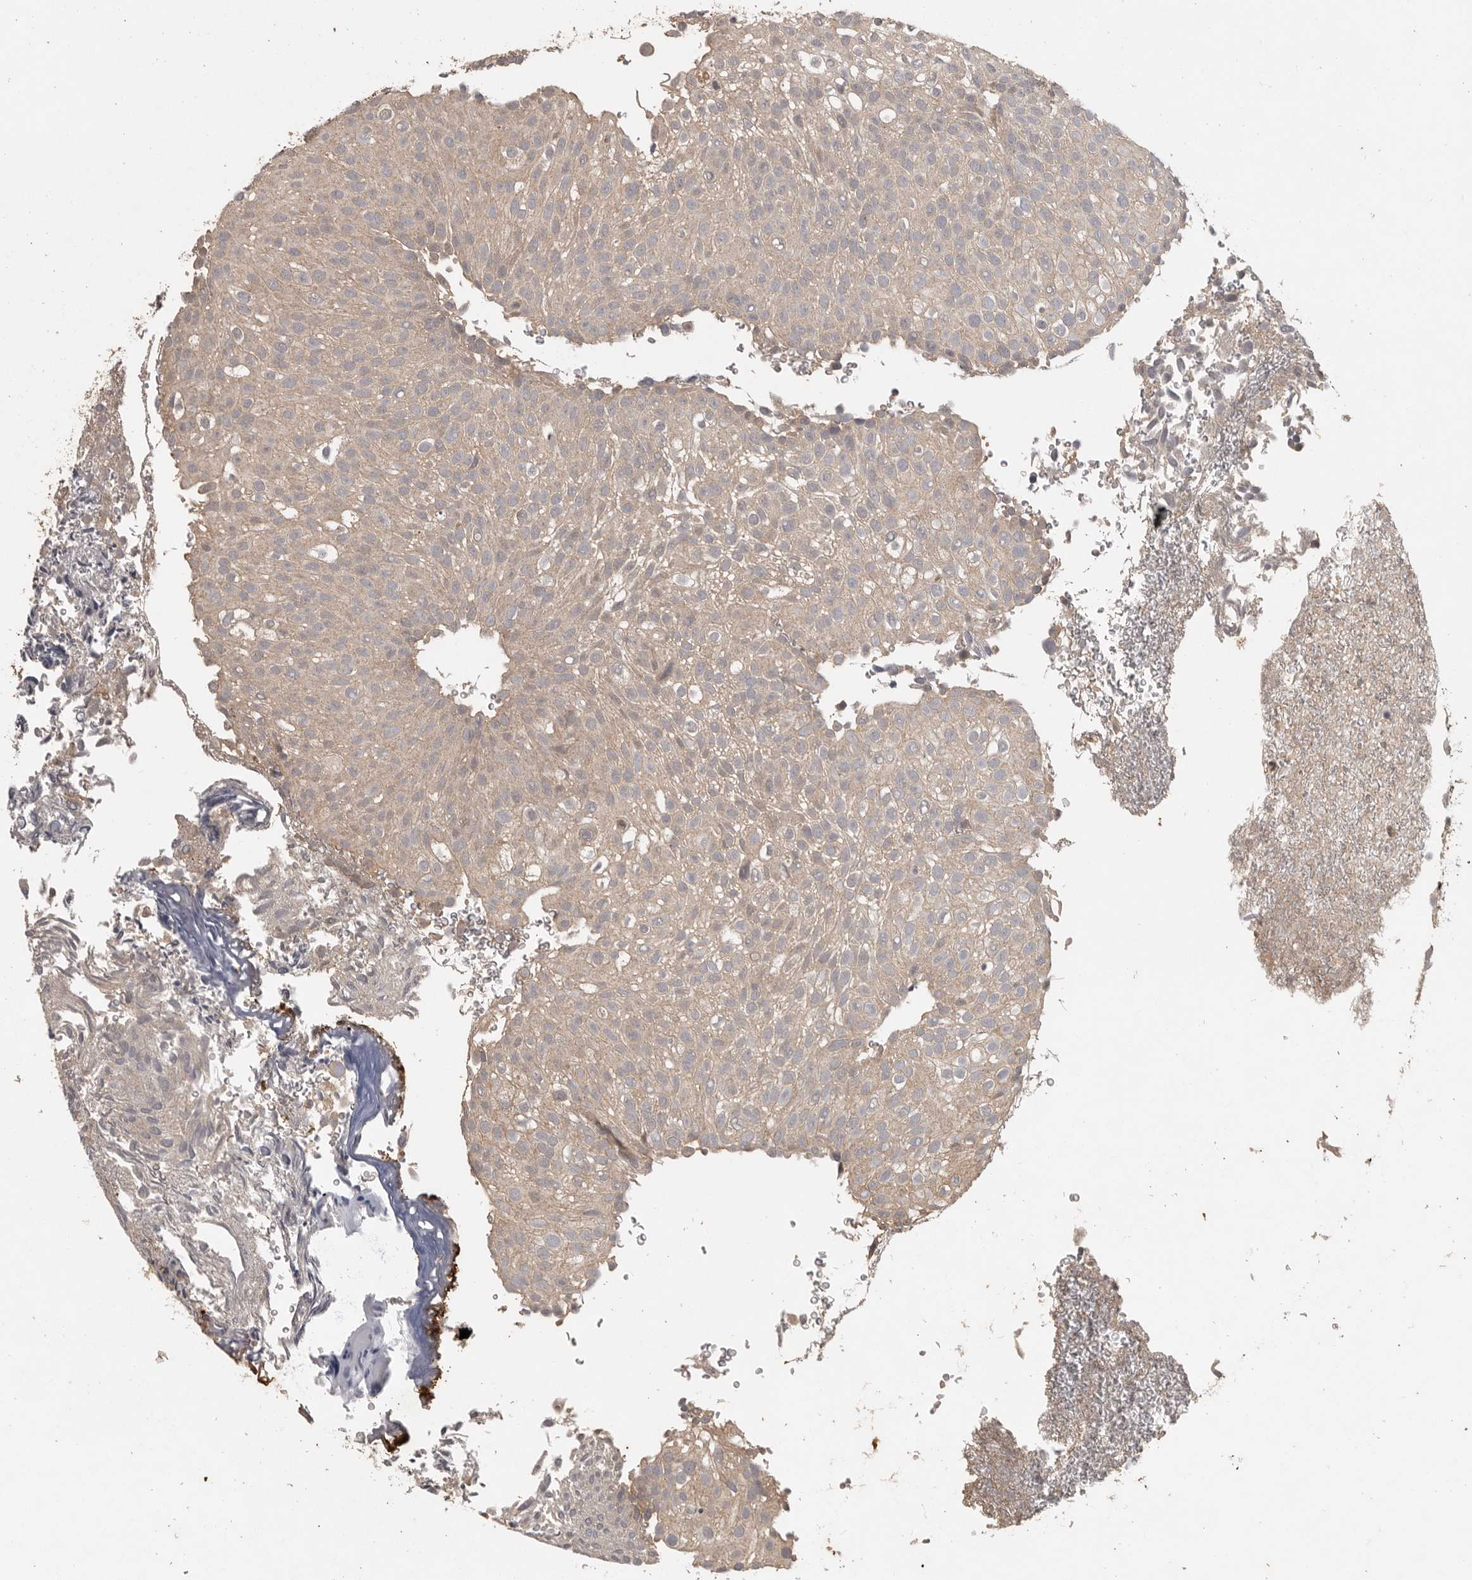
{"staining": {"intensity": "weak", "quantity": ">75%", "location": "cytoplasmic/membranous"}, "tissue": "urothelial cancer", "cell_type": "Tumor cells", "image_type": "cancer", "snomed": [{"axis": "morphology", "description": "Urothelial carcinoma, Low grade"}, {"axis": "topography", "description": "Urinary bladder"}], "caption": "Urothelial cancer stained with a brown dye reveals weak cytoplasmic/membranous positive positivity in about >75% of tumor cells.", "gene": "ADAMTS4", "patient": {"sex": "male", "age": 78}}